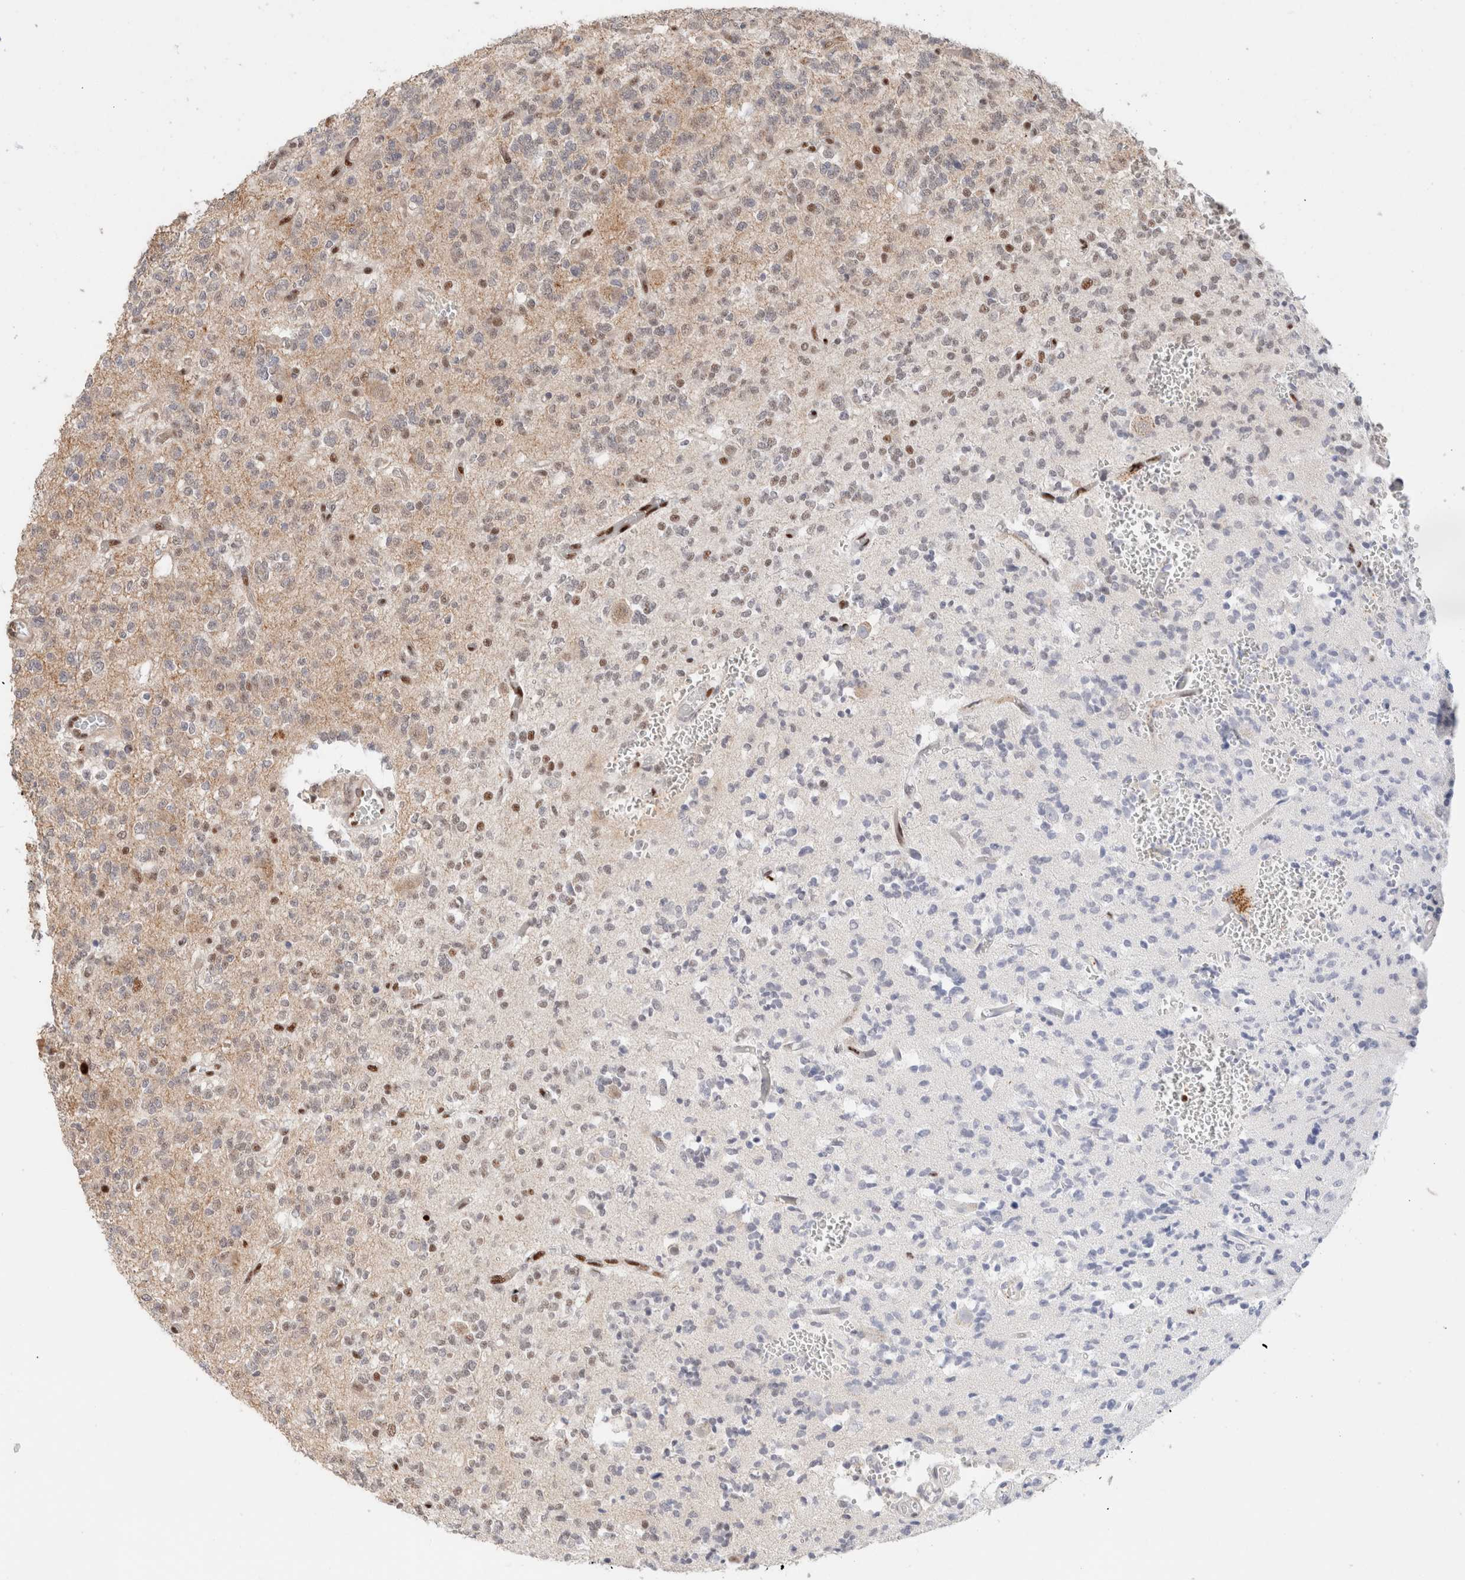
{"staining": {"intensity": "moderate", "quantity": "<25%", "location": "nuclear"}, "tissue": "glioma", "cell_type": "Tumor cells", "image_type": "cancer", "snomed": [{"axis": "morphology", "description": "Glioma, malignant, Low grade"}, {"axis": "topography", "description": "Brain"}], "caption": "Low-grade glioma (malignant) stained for a protein exhibits moderate nuclear positivity in tumor cells. Nuclei are stained in blue.", "gene": "ID3", "patient": {"sex": "male", "age": 38}}